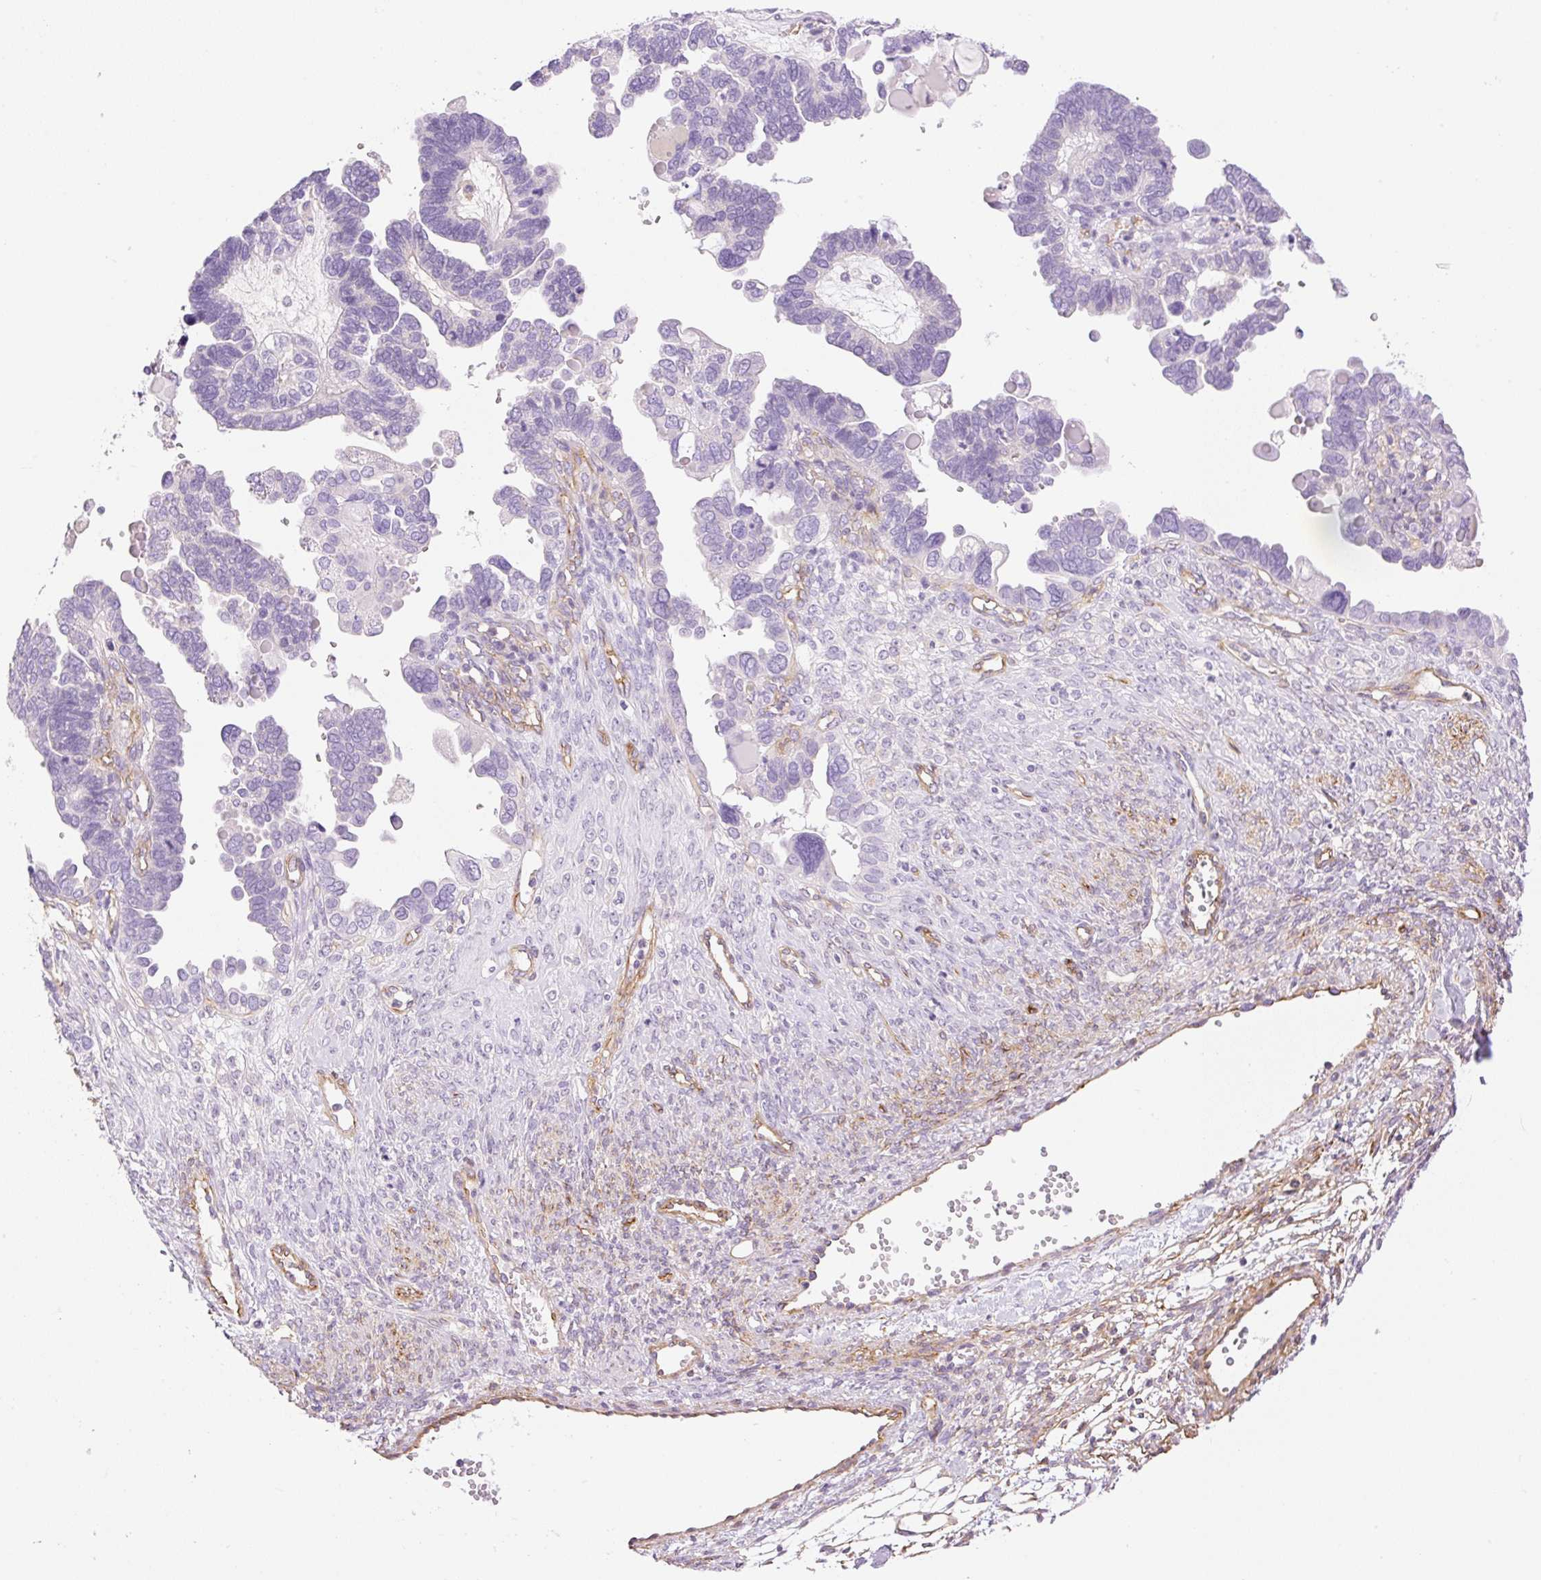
{"staining": {"intensity": "negative", "quantity": "none", "location": "none"}, "tissue": "ovarian cancer", "cell_type": "Tumor cells", "image_type": "cancer", "snomed": [{"axis": "morphology", "description": "Cystadenocarcinoma, serous, NOS"}, {"axis": "topography", "description": "Ovary"}], "caption": "This is an immunohistochemistry photomicrograph of human serous cystadenocarcinoma (ovarian). There is no expression in tumor cells.", "gene": "EHD3", "patient": {"sex": "female", "age": 51}}